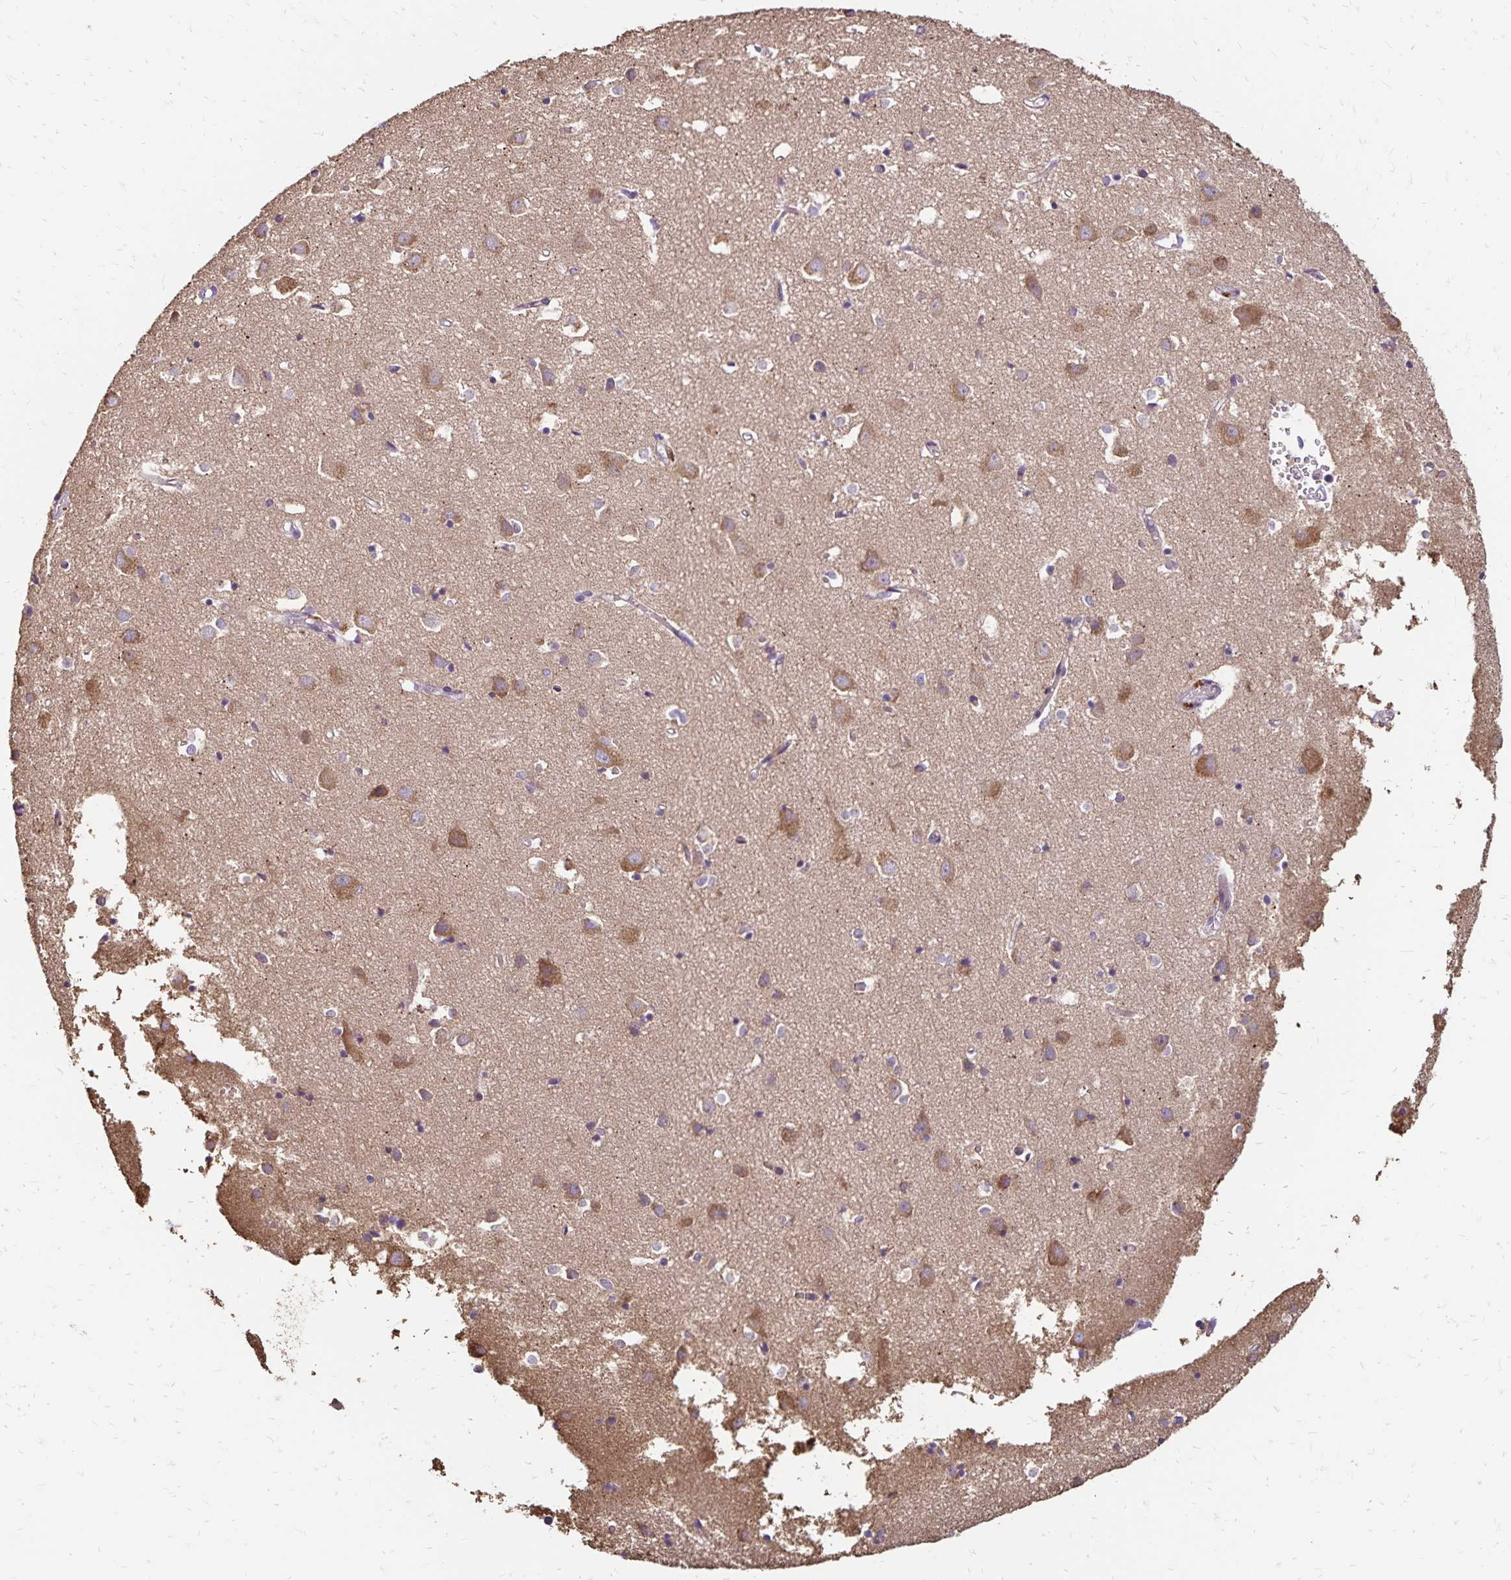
{"staining": {"intensity": "weak", "quantity": "<25%", "location": "cytoplasmic/membranous"}, "tissue": "cerebral cortex", "cell_type": "Endothelial cells", "image_type": "normal", "snomed": [{"axis": "morphology", "description": "Normal tissue, NOS"}, {"axis": "topography", "description": "Cerebral cortex"}], "caption": "Immunohistochemistry of unremarkable human cerebral cortex reveals no positivity in endothelial cells.", "gene": "EMC10", "patient": {"sex": "male", "age": 70}}